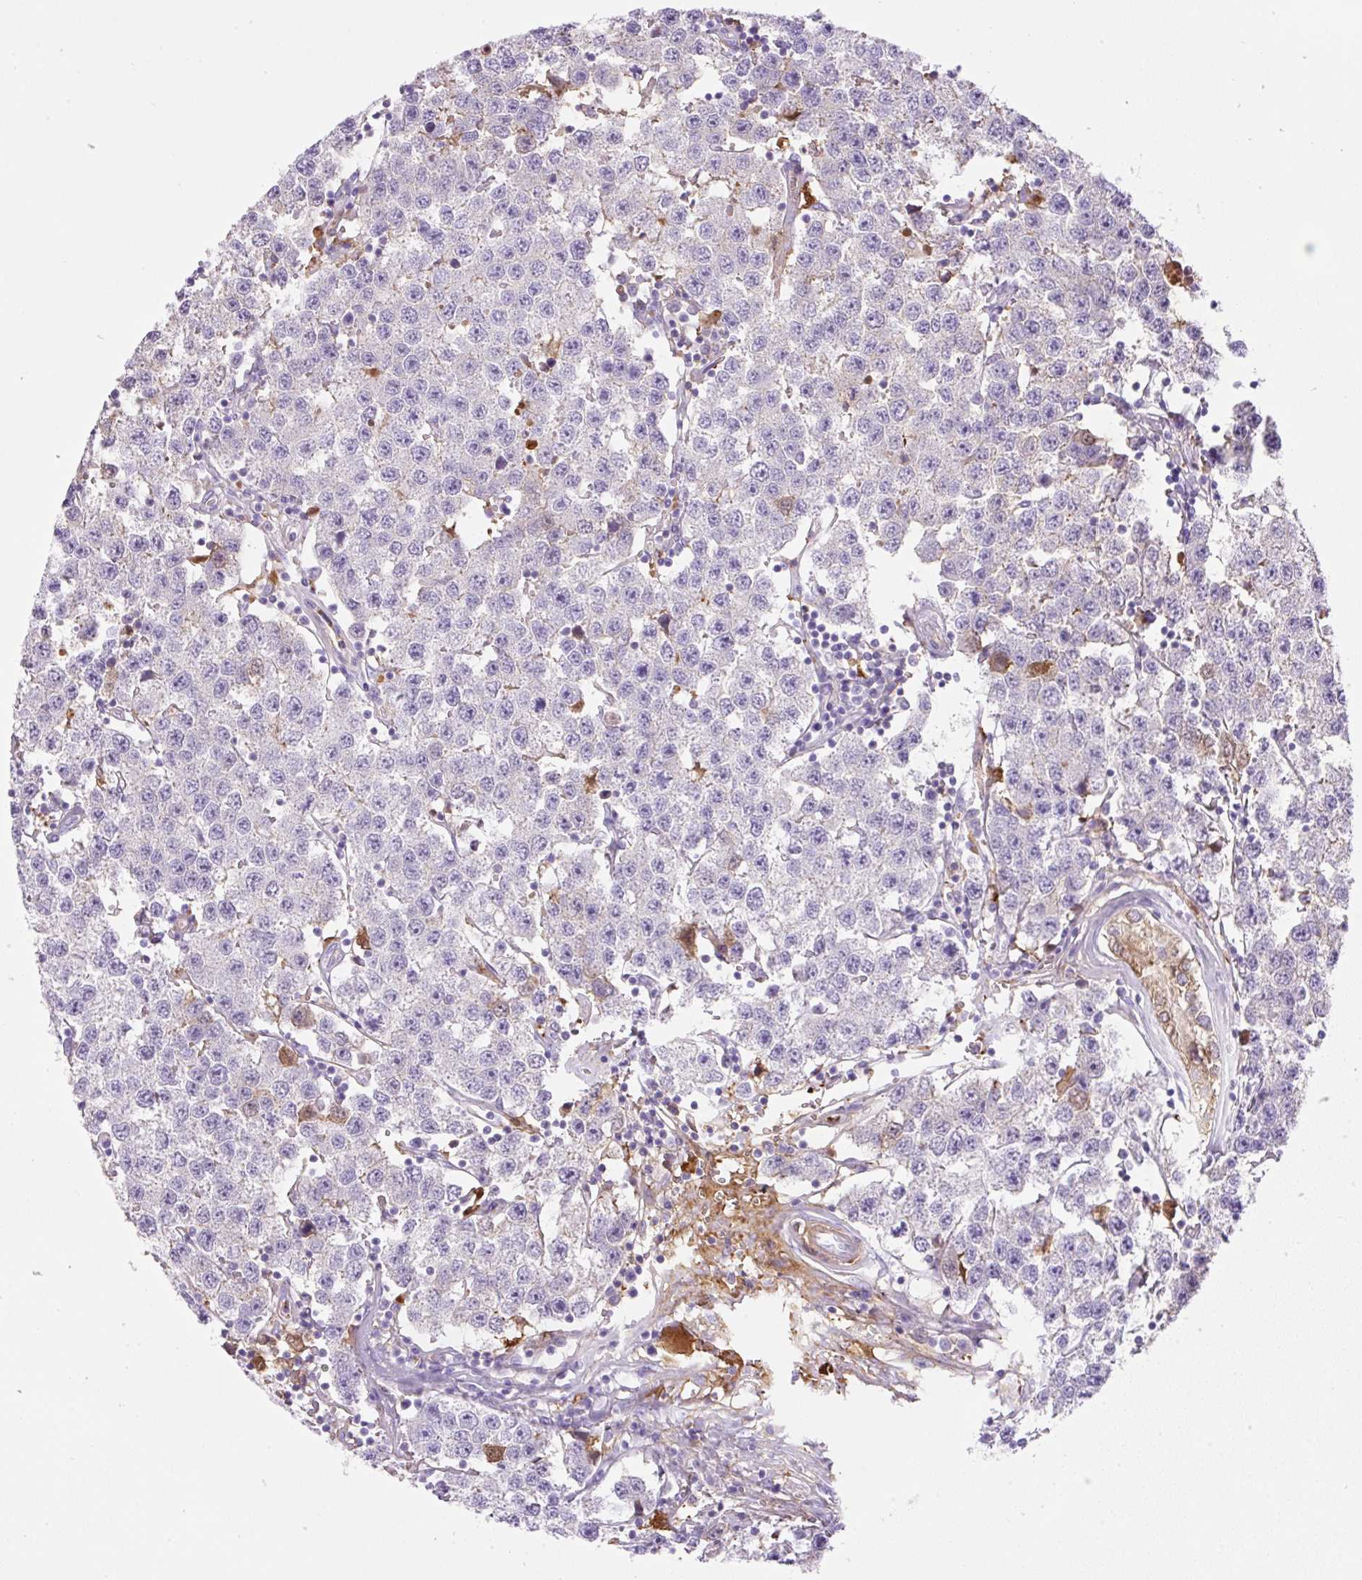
{"staining": {"intensity": "negative", "quantity": "none", "location": "none"}, "tissue": "testis cancer", "cell_type": "Tumor cells", "image_type": "cancer", "snomed": [{"axis": "morphology", "description": "Seminoma, NOS"}, {"axis": "topography", "description": "Testis"}], "caption": "A high-resolution photomicrograph shows IHC staining of testis seminoma, which exhibits no significant staining in tumor cells. Brightfield microscopy of immunohistochemistry (IHC) stained with DAB (3,3'-diaminobenzidine) (brown) and hematoxylin (blue), captured at high magnification.", "gene": "TDRD15", "patient": {"sex": "male", "age": 34}}